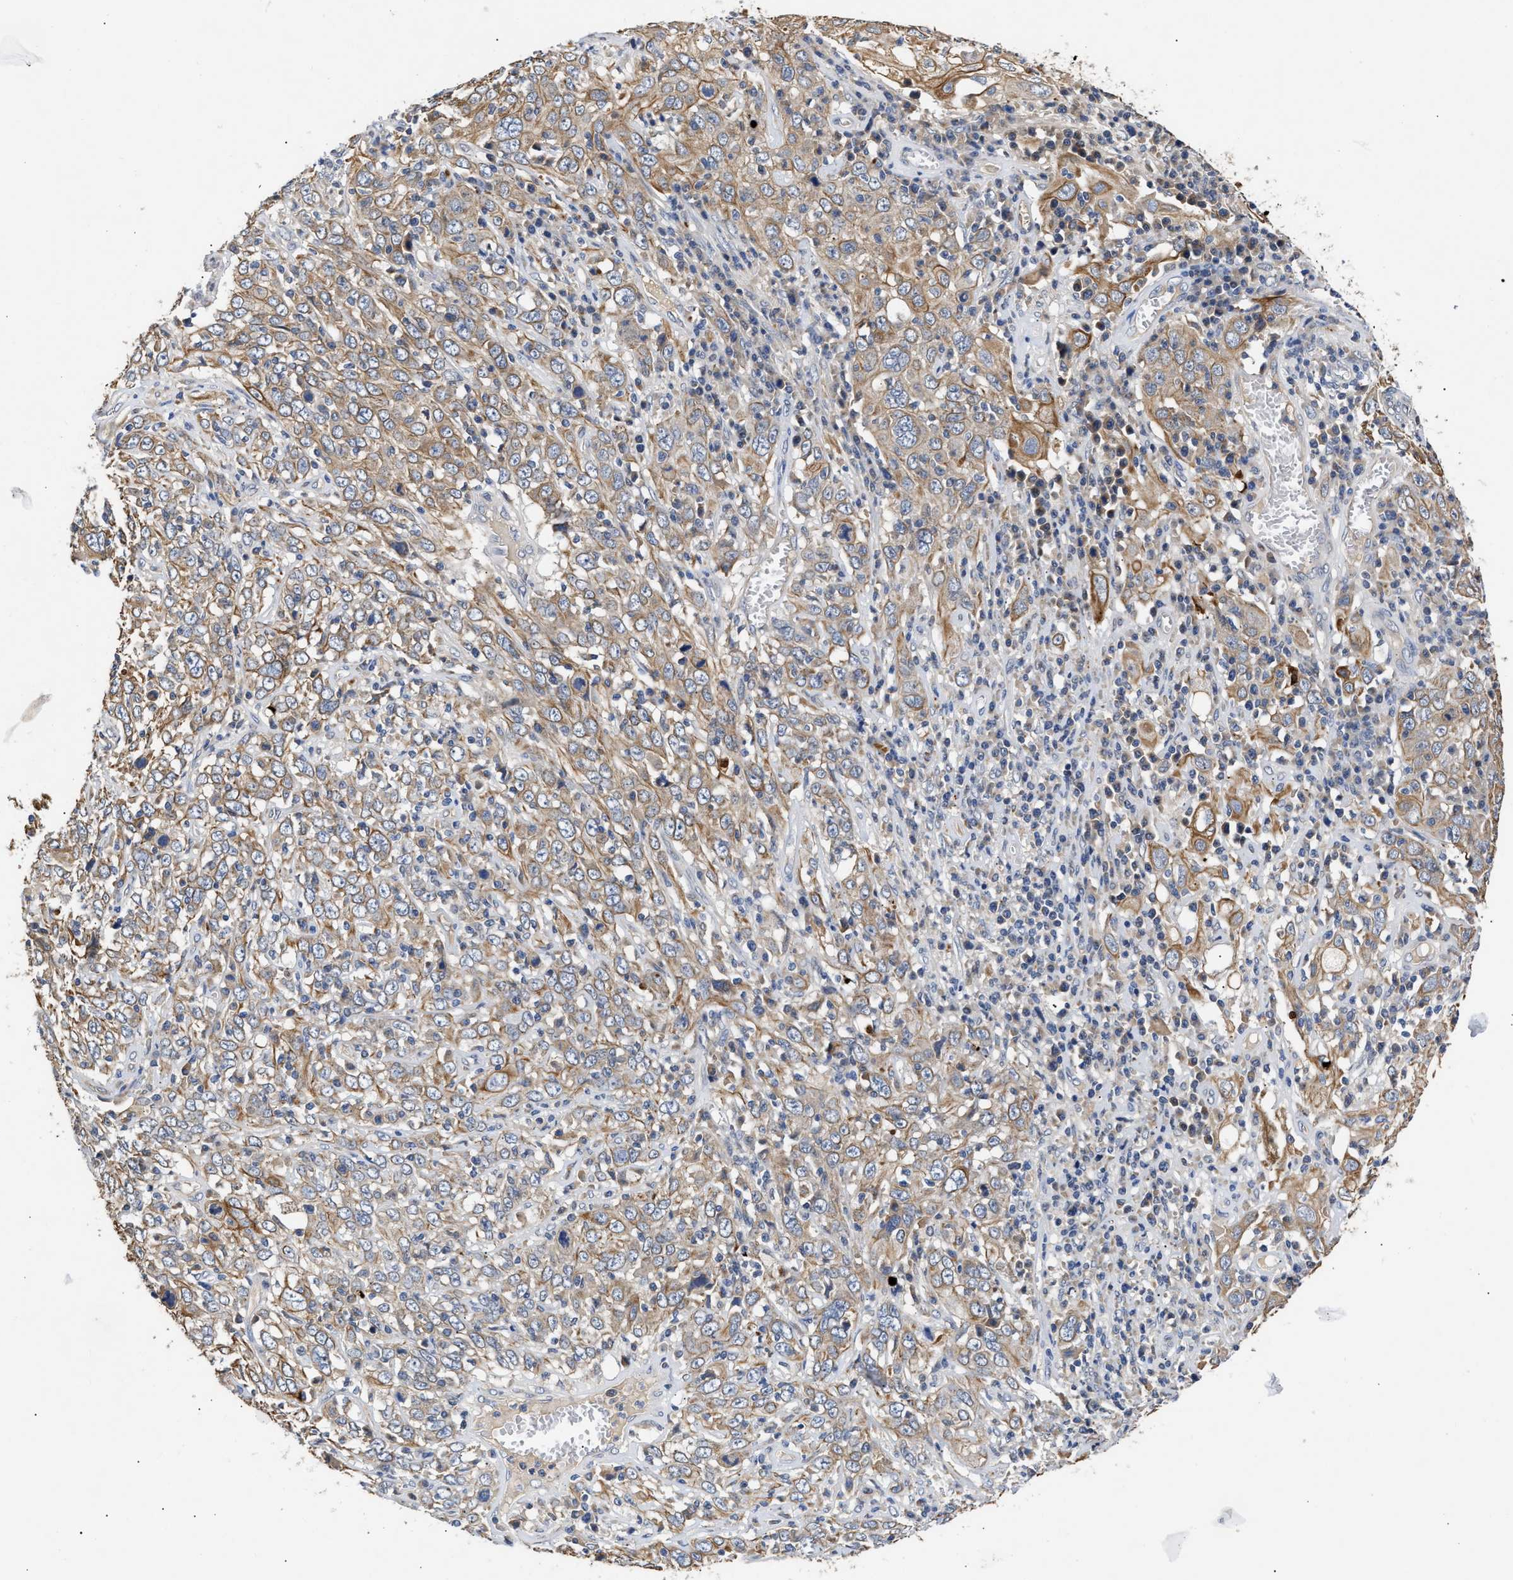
{"staining": {"intensity": "moderate", "quantity": "25%-75%", "location": "cytoplasmic/membranous"}, "tissue": "cervical cancer", "cell_type": "Tumor cells", "image_type": "cancer", "snomed": [{"axis": "morphology", "description": "Squamous cell carcinoma, NOS"}, {"axis": "topography", "description": "Cervix"}], "caption": "Immunohistochemistry (DAB (3,3'-diaminobenzidine)) staining of human squamous cell carcinoma (cervical) demonstrates moderate cytoplasmic/membranous protein expression in about 25%-75% of tumor cells.", "gene": "CCDC146", "patient": {"sex": "female", "age": 46}}